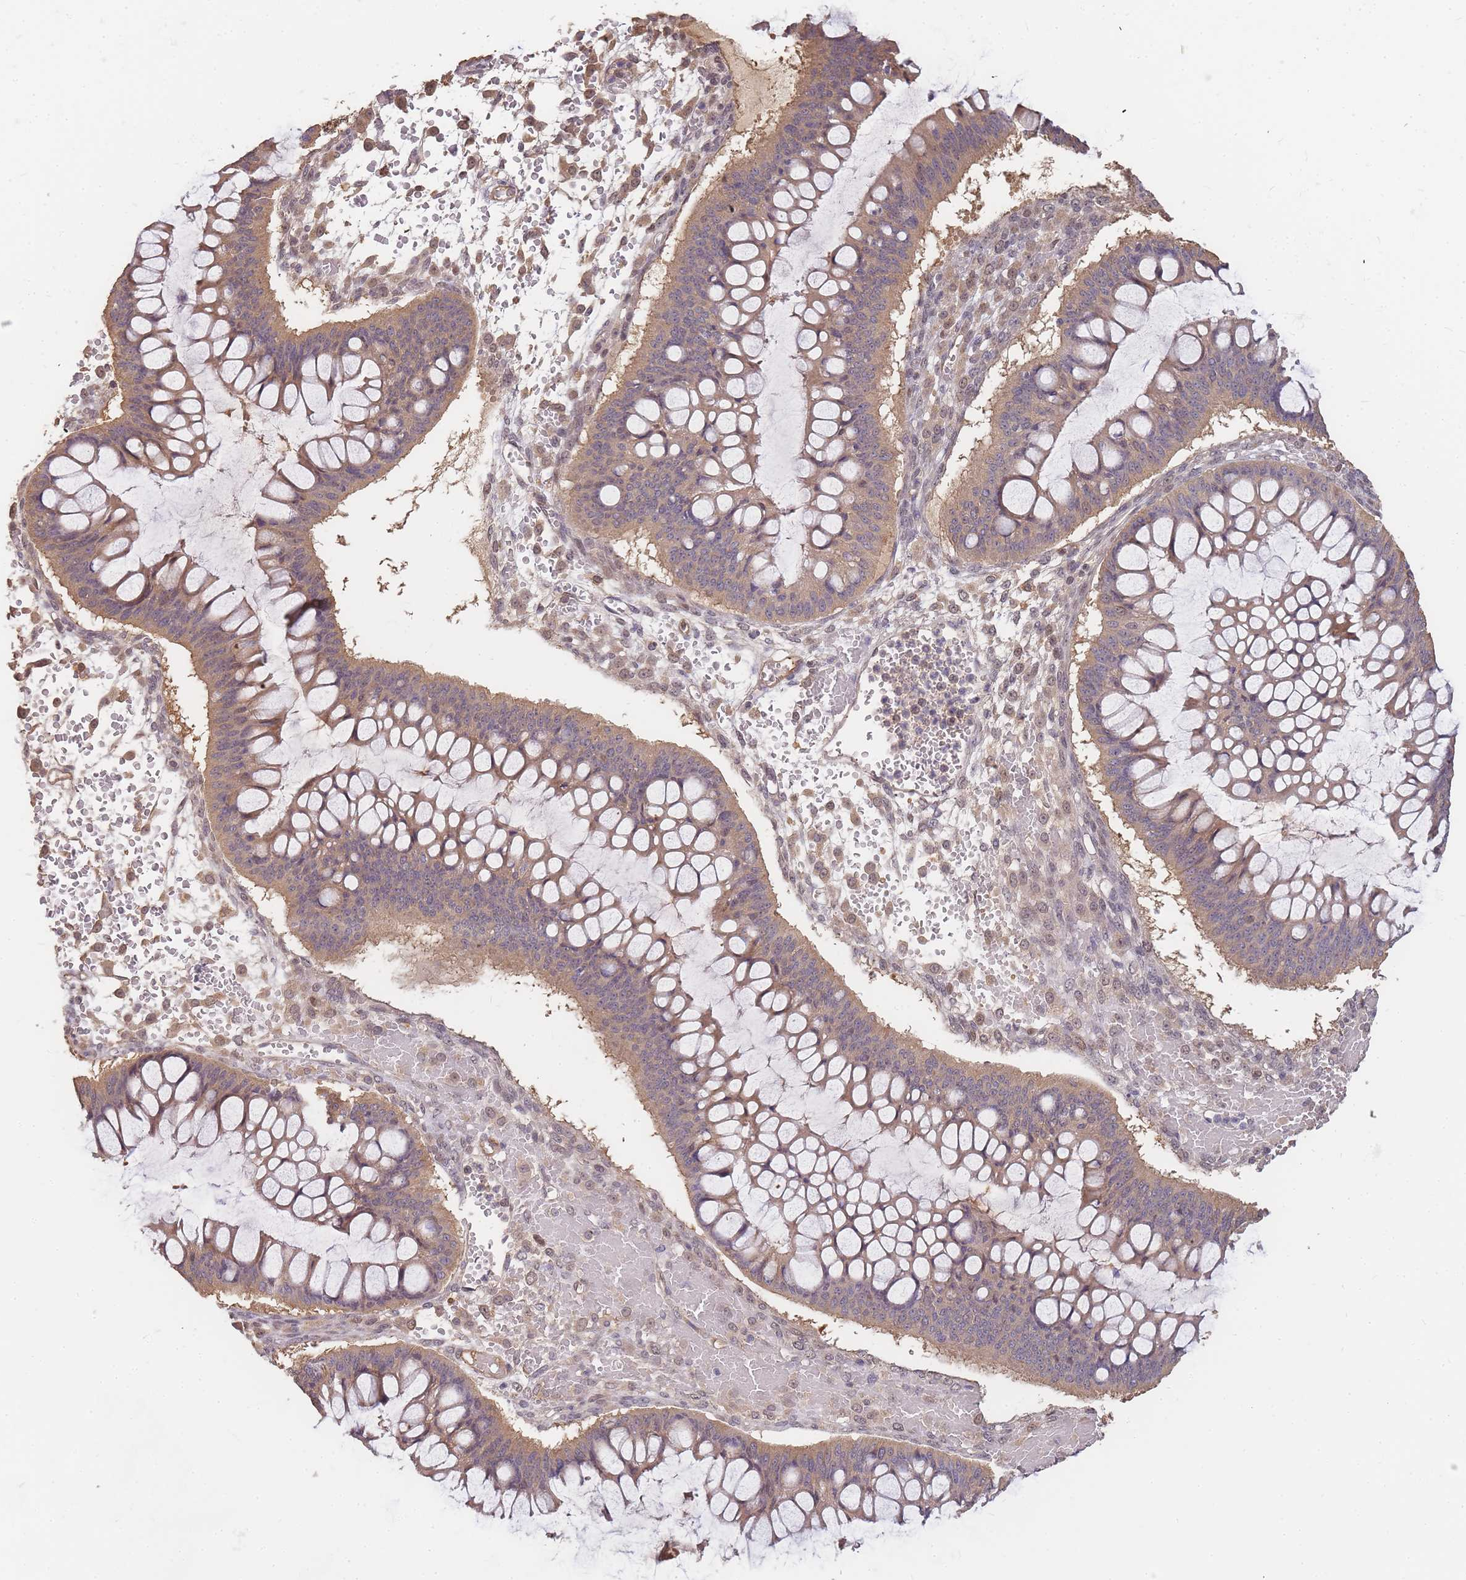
{"staining": {"intensity": "moderate", "quantity": ">75%", "location": "cytoplasmic/membranous"}, "tissue": "ovarian cancer", "cell_type": "Tumor cells", "image_type": "cancer", "snomed": [{"axis": "morphology", "description": "Cystadenocarcinoma, mucinous, NOS"}, {"axis": "topography", "description": "Ovary"}], "caption": "This image demonstrates immunohistochemistry staining of ovarian cancer, with medium moderate cytoplasmic/membranous positivity in approximately >75% of tumor cells.", "gene": "CDKN2AIPNL", "patient": {"sex": "female", "age": 73}}